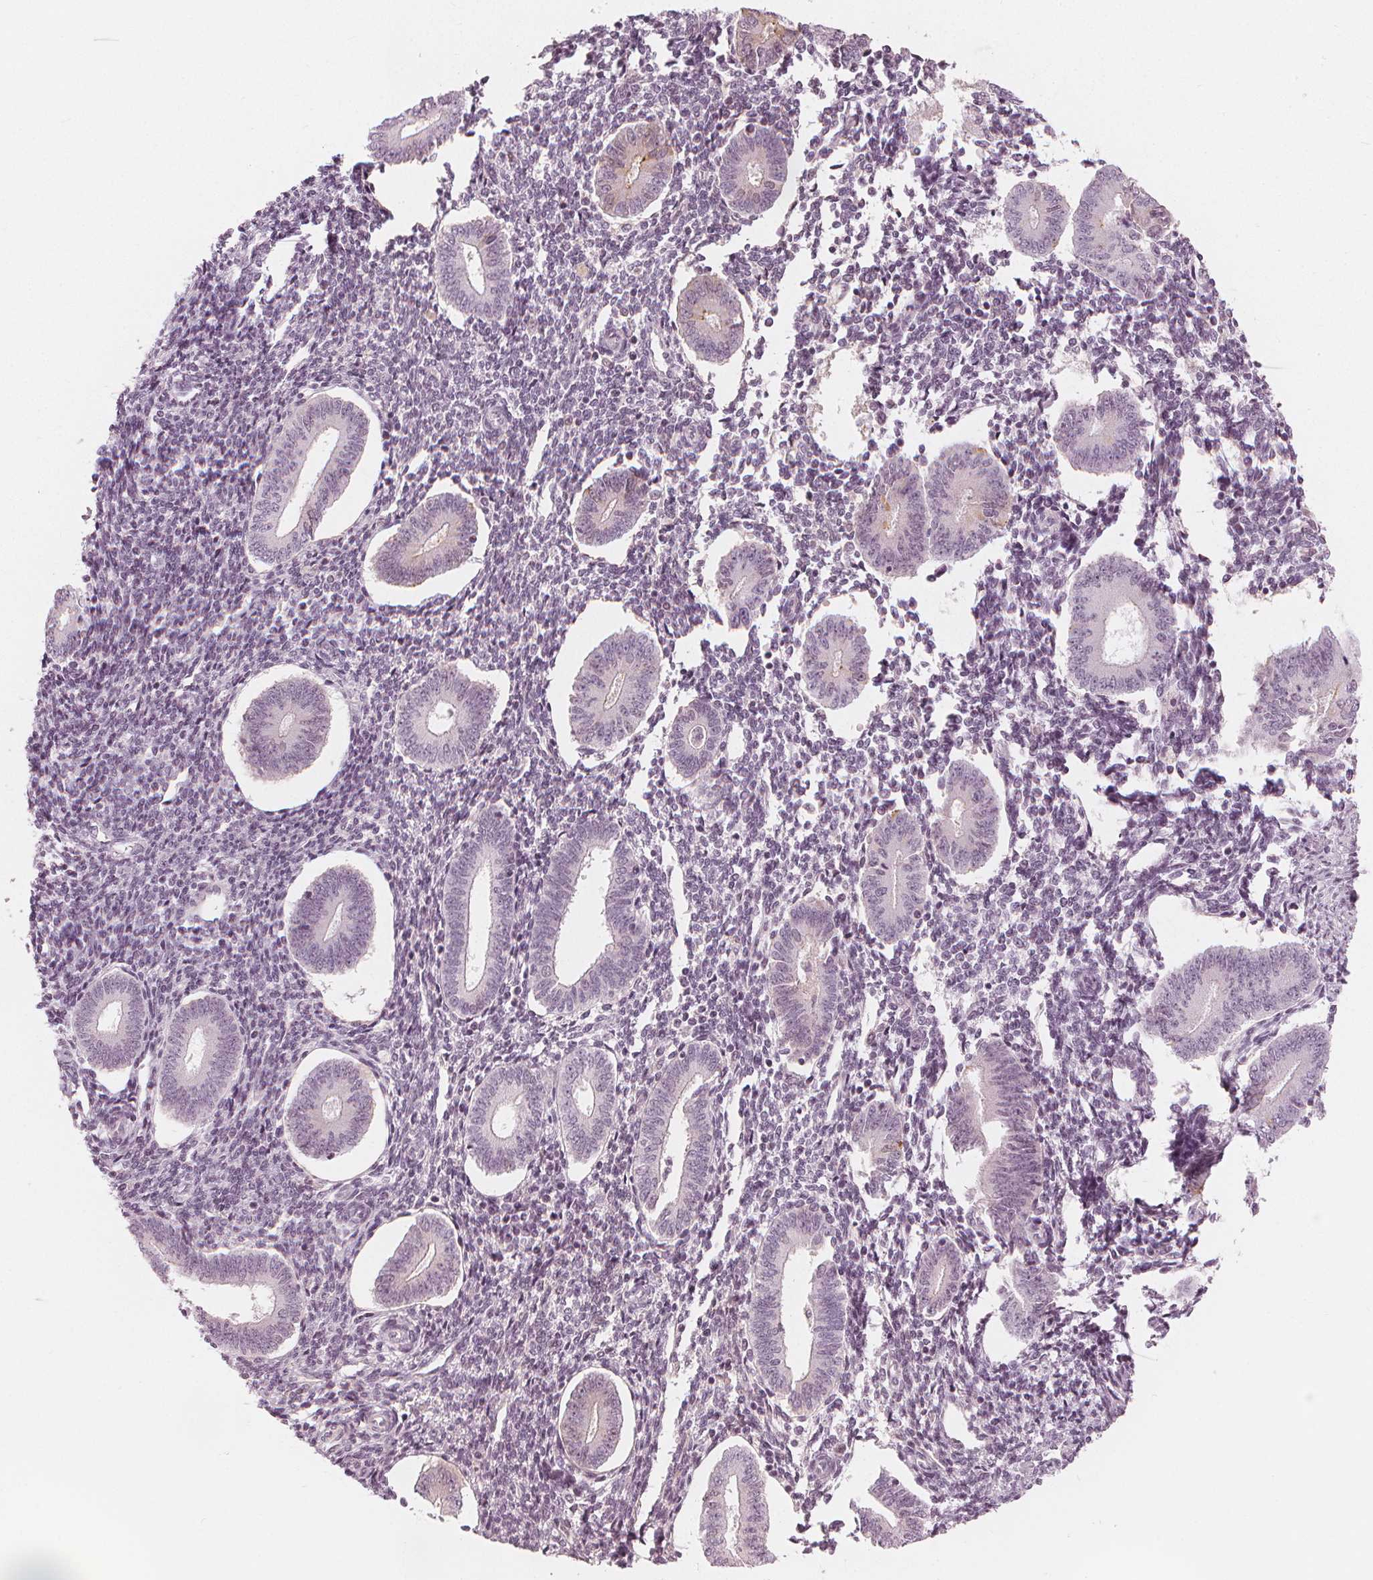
{"staining": {"intensity": "negative", "quantity": "none", "location": "none"}, "tissue": "endometrium", "cell_type": "Cells in endometrial stroma", "image_type": "normal", "snomed": [{"axis": "morphology", "description": "Normal tissue, NOS"}, {"axis": "topography", "description": "Endometrium"}], "caption": "IHC micrograph of normal endometrium: human endometrium stained with DAB (3,3'-diaminobenzidine) shows no significant protein expression in cells in endometrial stroma. (DAB (3,3'-diaminobenzidine) IHC visualized using brightfield microscopy, high magnification).", "gene": "PAEP", "patient": {"sex": "female", "age": 40}}